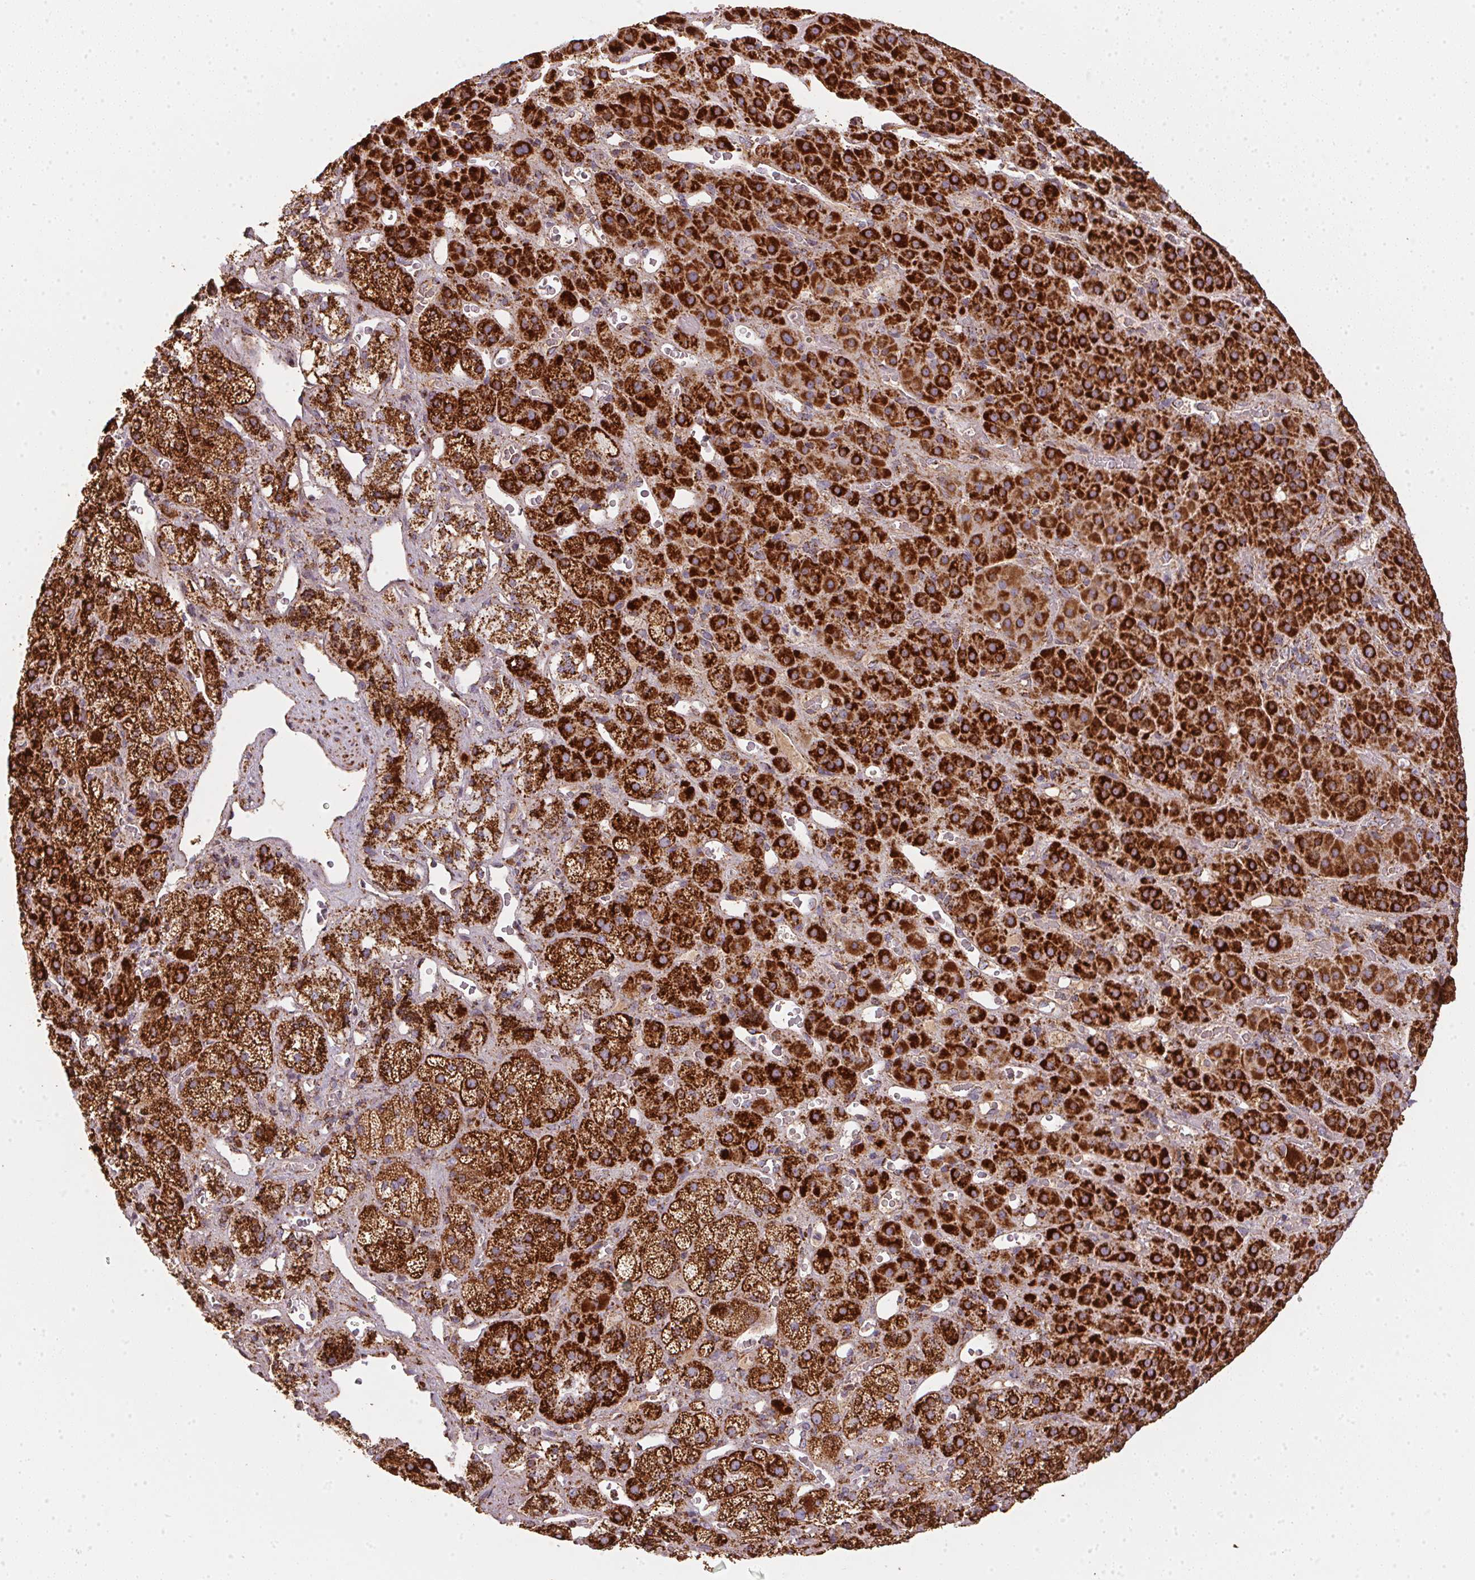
{"staining": {"intensity": "strong", "quantity": ">75%", "location": "cytoplasmic/membranous"}, "tissue": "adrenal gland", "cell_type": "Glandular cells", "image_type": "normal", "snomed": [{"axis": "morphology", "description": "Normal tissue, NOS"}, {"axis": "topography", "description": "Adrenal gland"}], "caption": "IHC of unremarkable human adrenal gland exhibits high levels of strong cytoplasmic/membranous staining in about >75% of glandular cells.", "gene": "NDUFS2", "patient": {"sex": "male", "age": 57}}